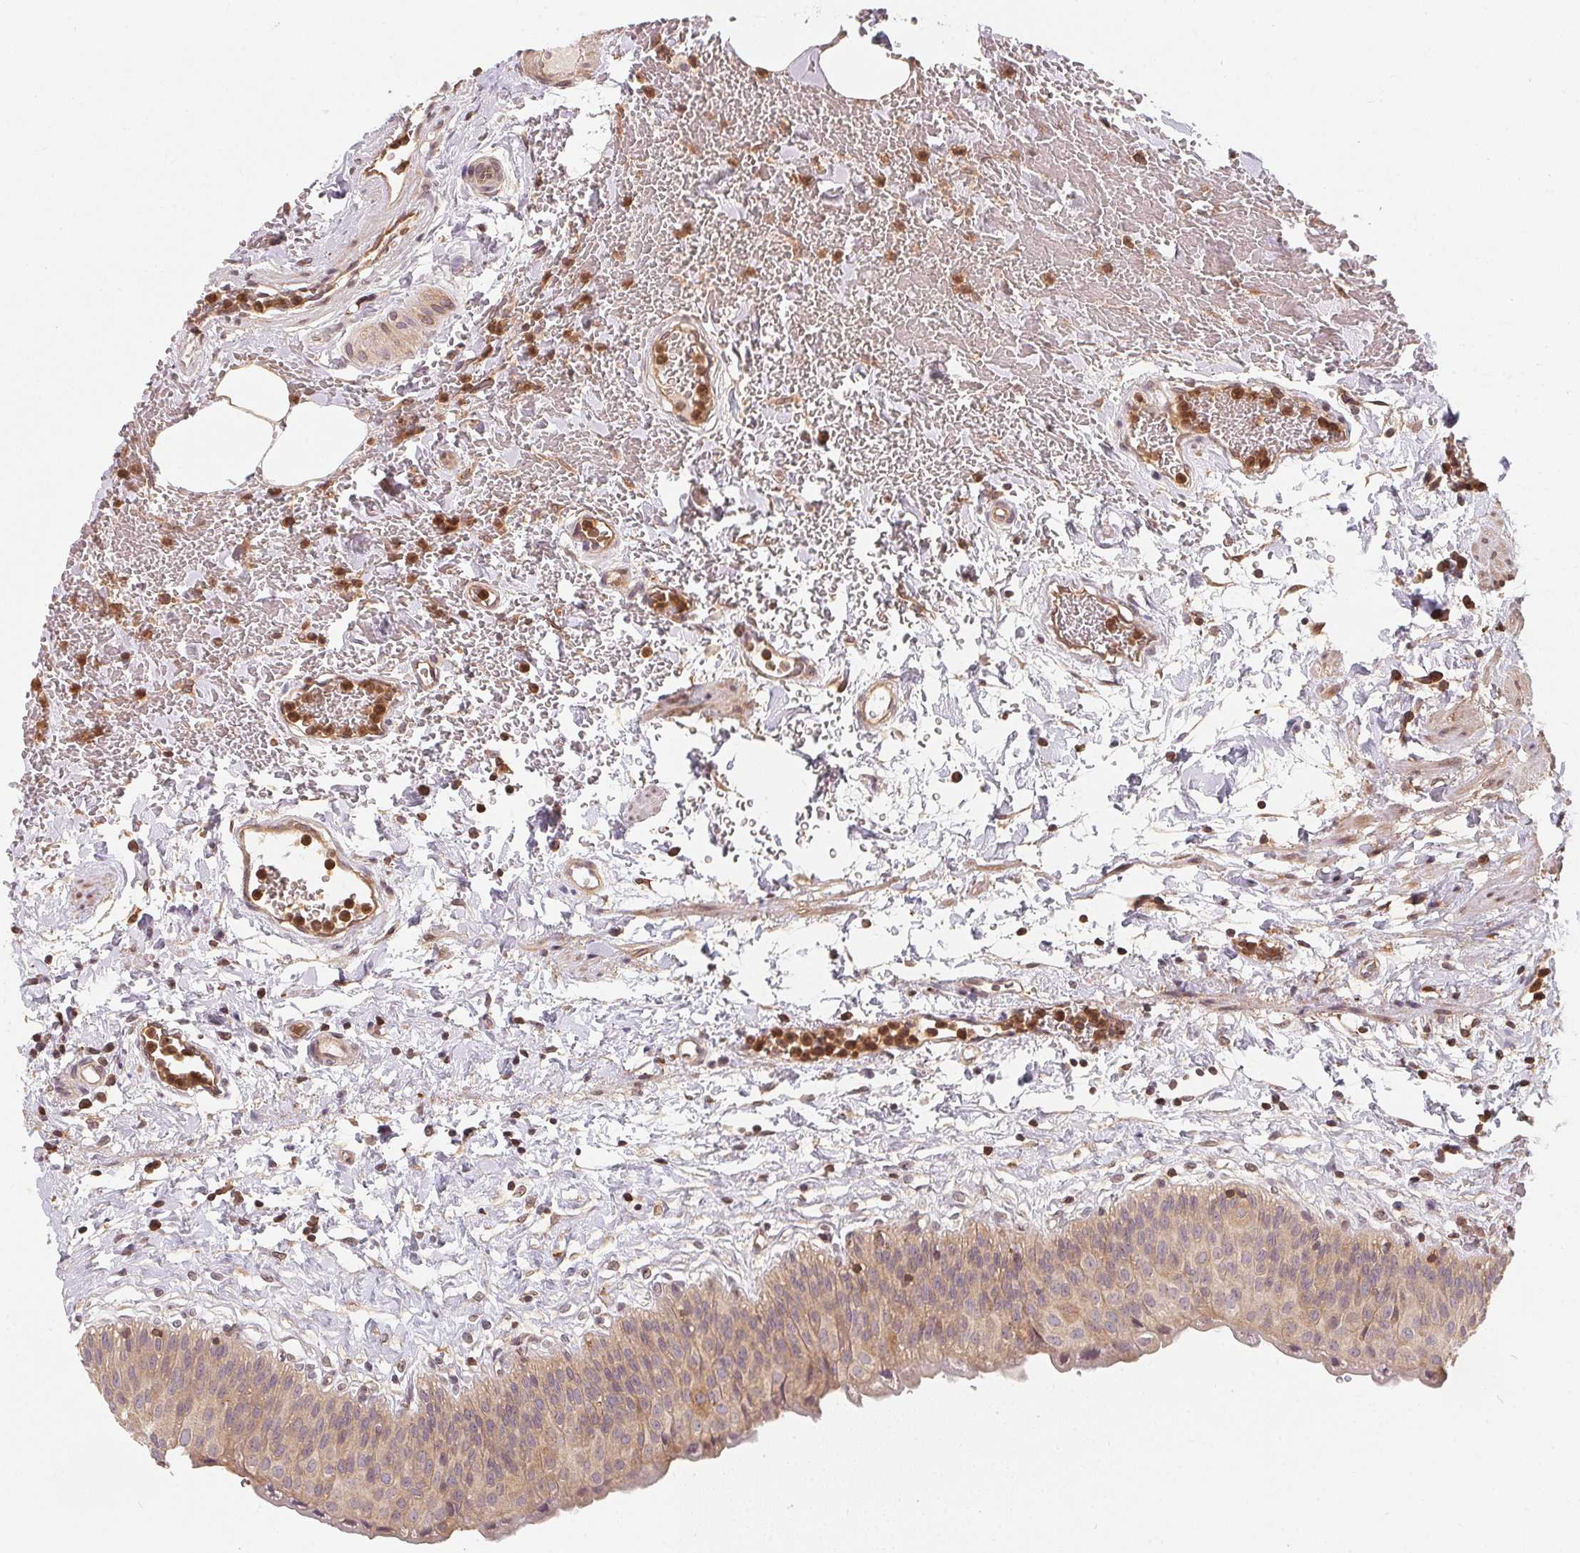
{"staining": {"intensity": "moderate", "quantity": "25%-75%", "location": "cytoplasmic/membranous"}, "tissue": "urinary bladder", "cell_type": "Urothelial cells", "image_type": "normal", "snomed": [{"axis": "morphology", "description": "Normal tissue, NOS"}, {"axis": "topography", "description": "Urinary bladder"}], "caption": "Protein staining of benign urinary bladder reveals moderate cytoplasmic/membranous staining in about 25%-75% of urothelial cells. Nuclei are stained in blue.", "gene": "ANKRD13A", "patient": {"sex": "male", "age": 55}}